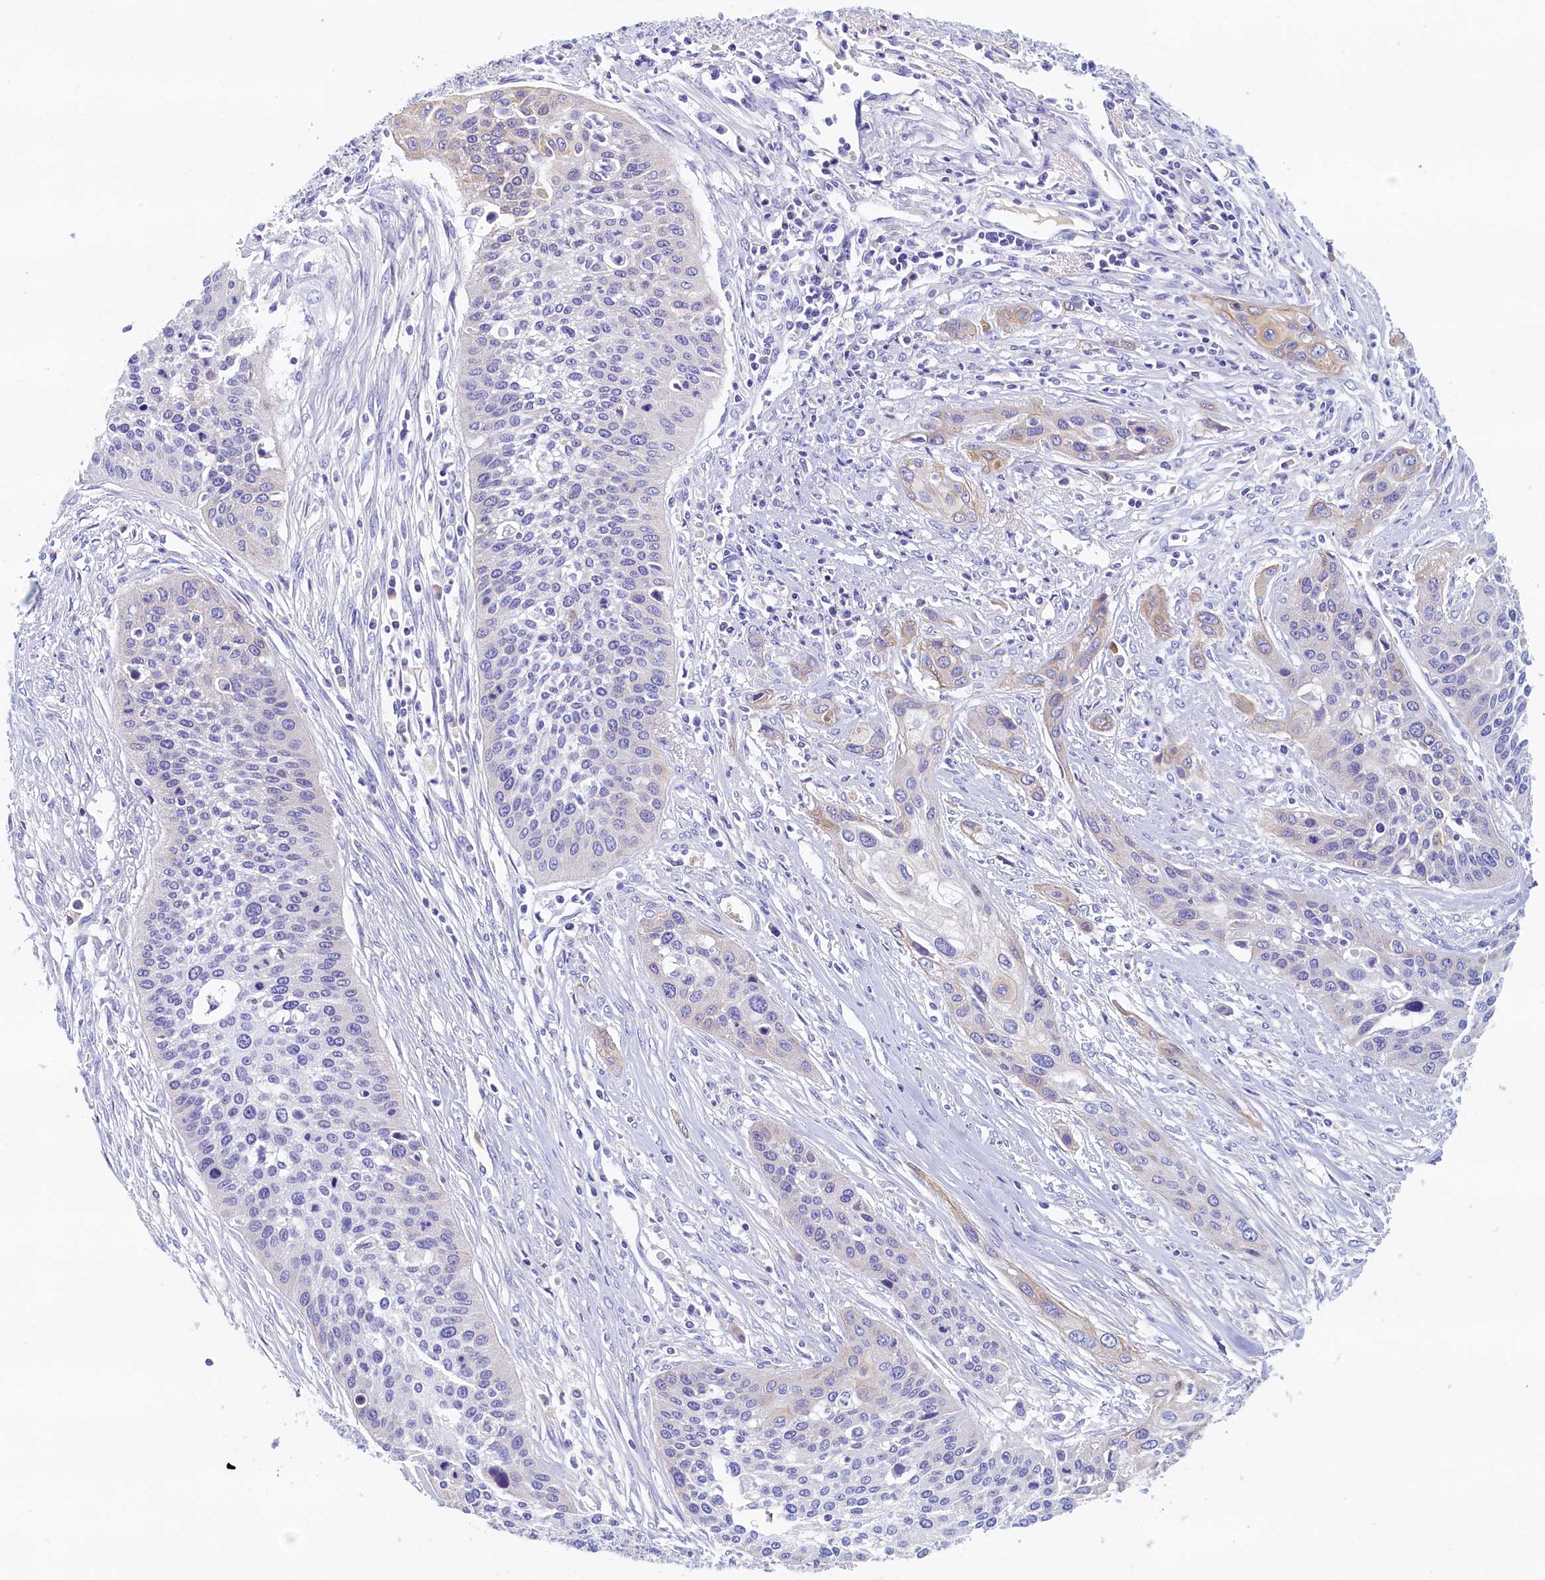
{"staining": {"intensity": "weak", "quantity": "<25%", "location": "cytoplasmic/membranous"}, "tissue": "cervical cancer", "cell_type": "Tumor cells", "image_type": "cancer", "snomed": [{"axis": "morphology", "description": "Squamous cell carcinoma, NOS"}, {"axis": "topography", "description": "Cervix"}], "caption": "DAB (3,3'-diaminobenzidine) immunohistochemical staining of human cervical cancer (squamous cell carcinoma) reveals no significant positivity in tumor cells.", "gene": "GUCA1C", "patient": {"sex": "female", "age": 34}}